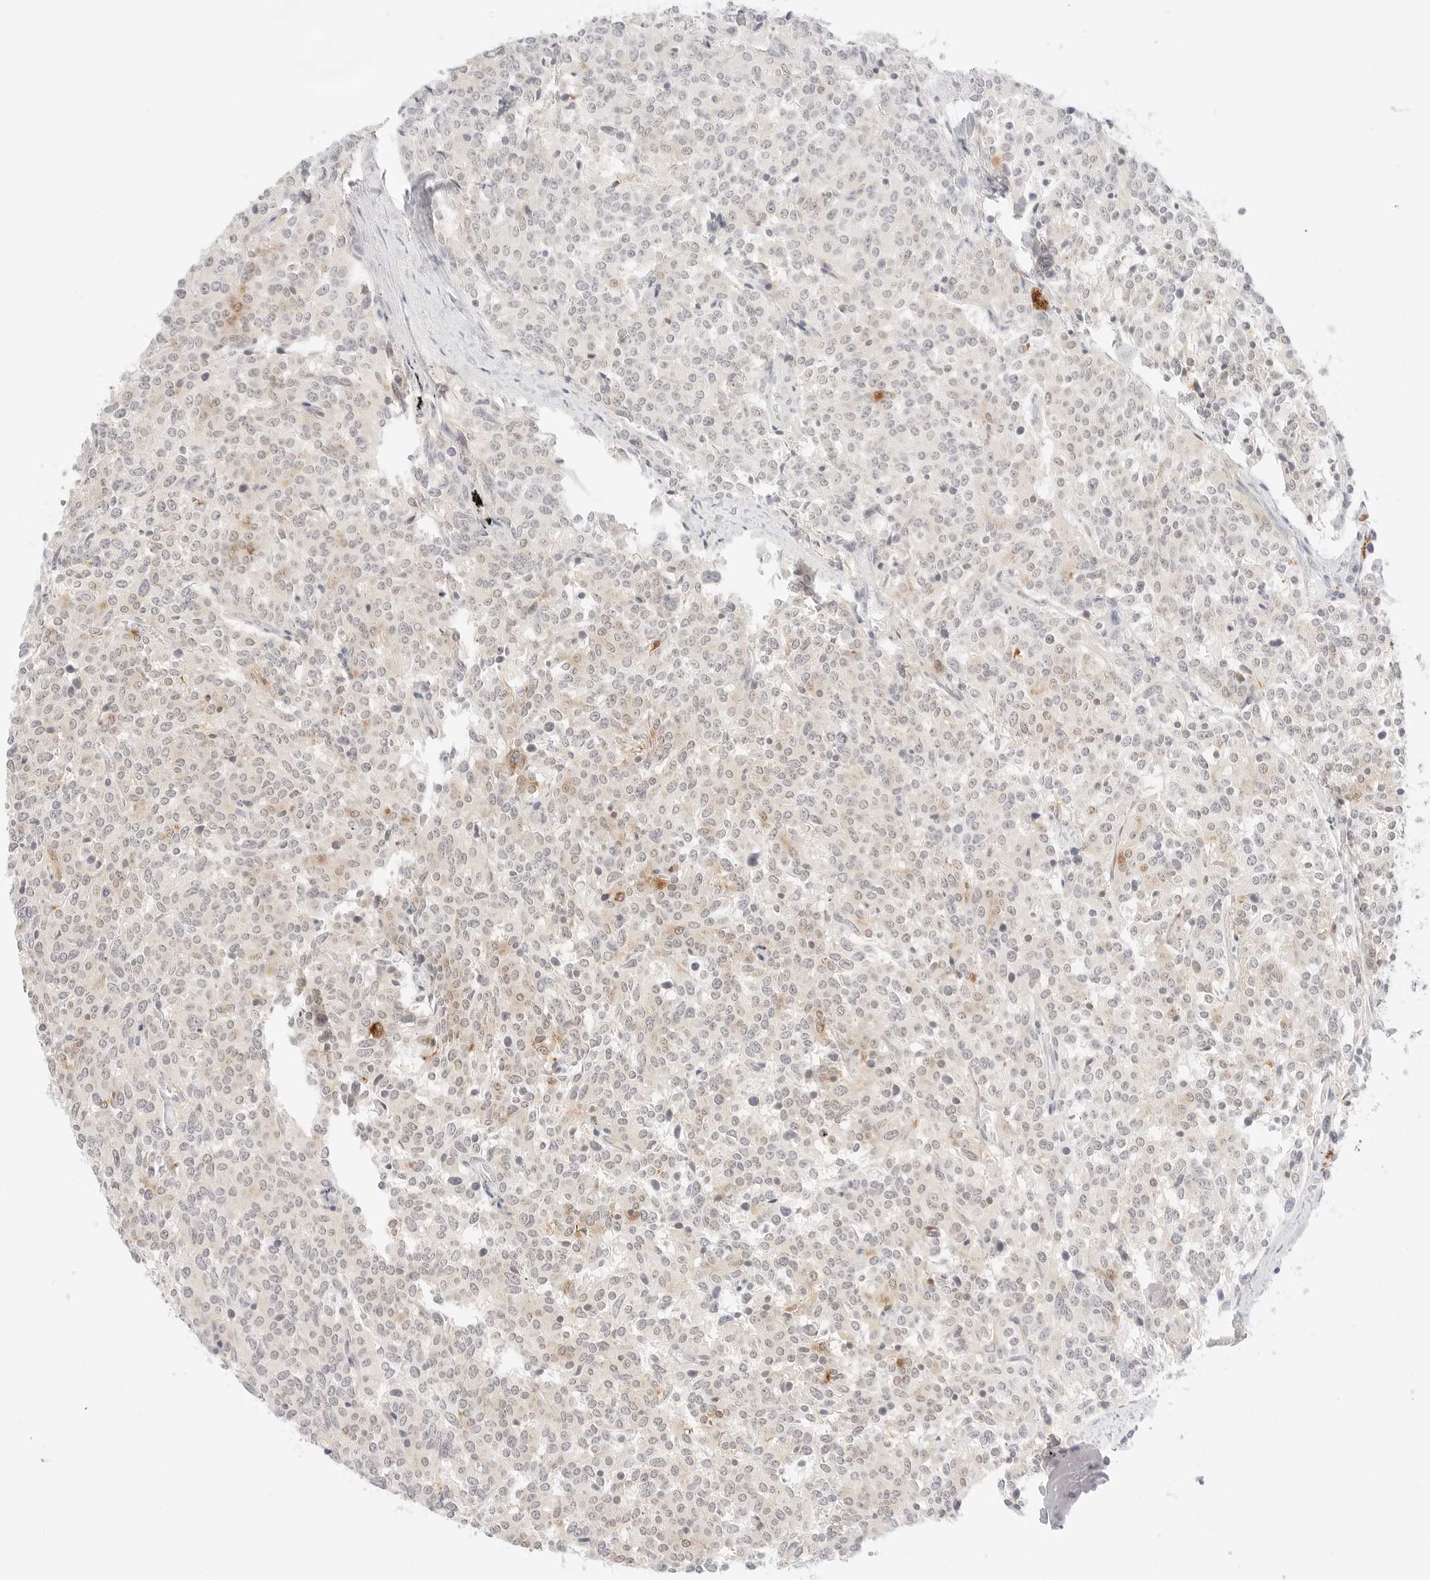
{"staining": {"intensity": "weak", "quantity": "<25%", "location": "cytoplasmic/membranous"}, "tissue": "carcinoid", "cell_type": "Tumor cells", "image_type": "cancer", "snomed": [{"axis": "morphology", "description": "Carcinoid, malignant, NOS"}, {"axis": "topography", "description": "Lung"}], "caption": "An immunohistochemistry micrograph of carcinoid is shown. There is no staining in tumor cells of carcinoid.", "gene": "GNAS", "patient": {"sex": "female", "age": 46}}